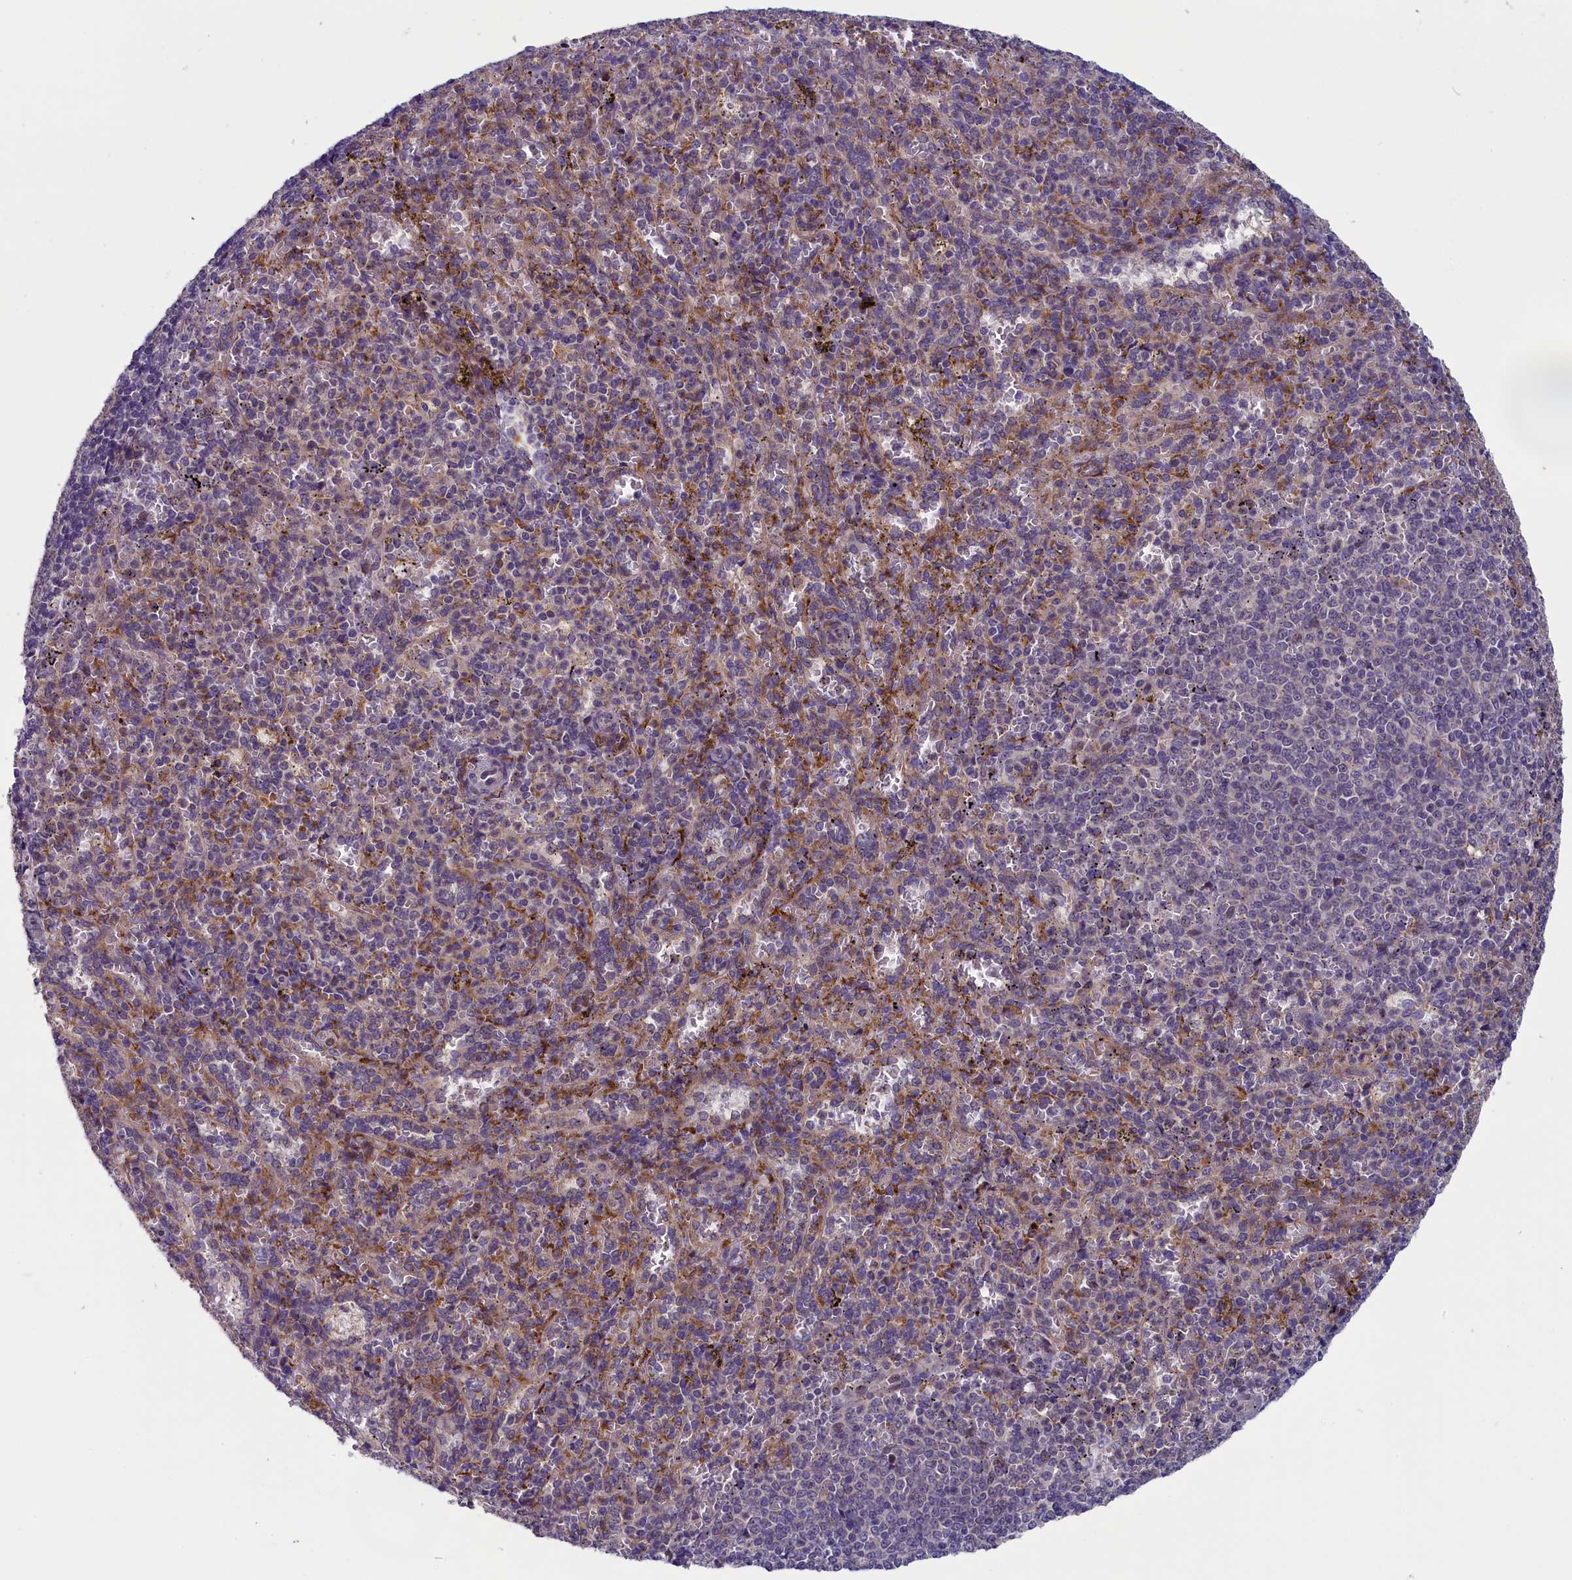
{"staining": {"intensity": "negative", "quantity": "none", "location": "none"}, "tissue": "spleen", "cell_type": "Cells in red pulp", "image_type": "normal", "snomed": [{"axis": "morphology", "description": "Normal tissue, NOS"}, {"axis": "topography", "description": "Spleen"}], "caption": "Immunohistochemistry of unremarkable human spleen exhibits no positivity in cells in red pulp. (DAB (3,3'-diaminobenzidine) immunohistochemistry (IHC) with hematoxylin counter stain).", "gene": "ANKRD39", "patient": {"sex": "female", "age": 21}}